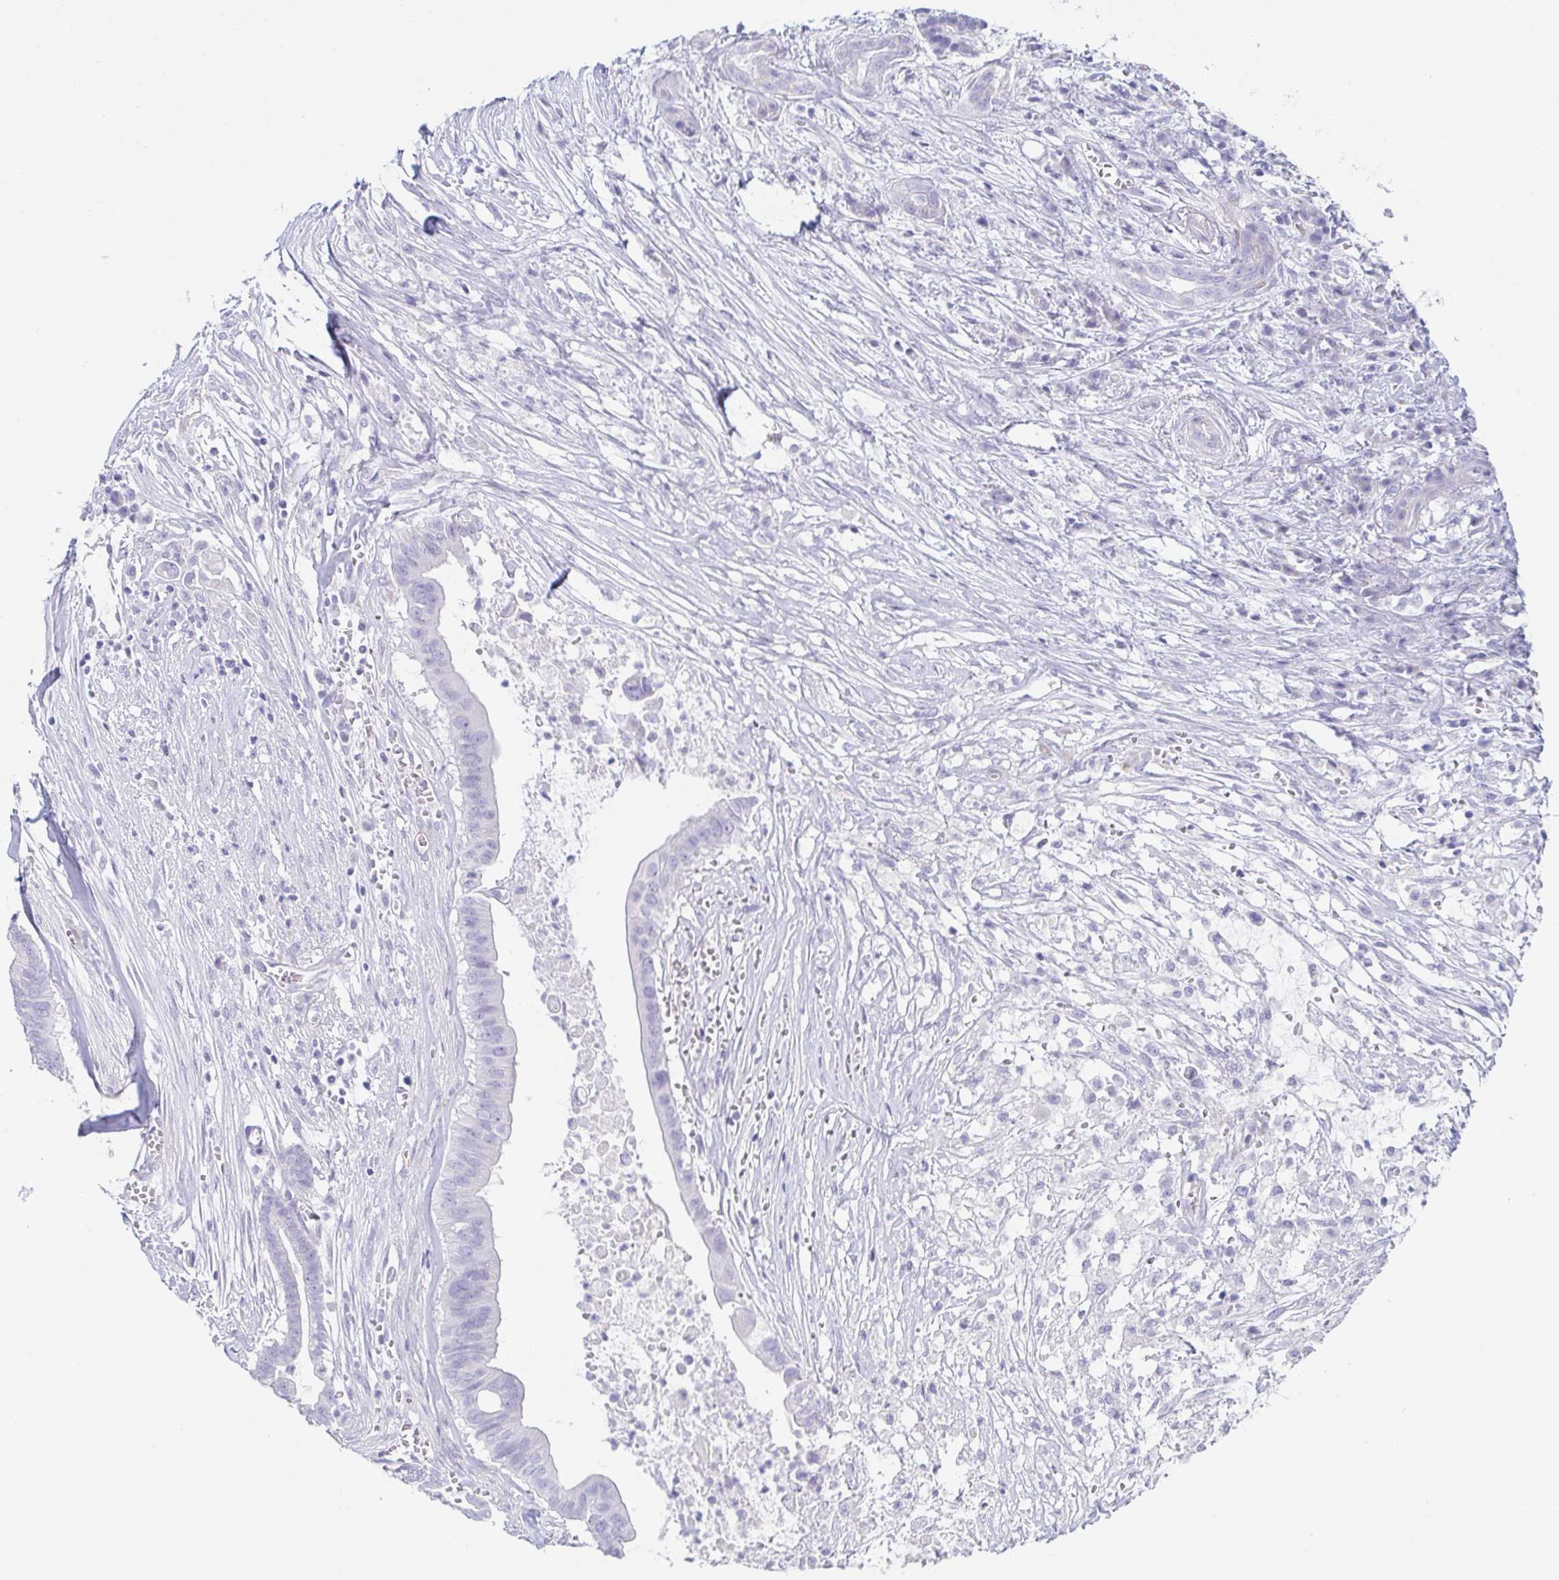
{"staining": {"intensity": "negative", "quantity": "none", "location": "none"}, "tissue": "pancreatic cancer", "cell_type": "Tumor cells", "image_type": "cancer", "snomed": [{"axis": "morphology", "description": "Adenocarcinoma, NOS"}, {"axis": "topography", "description": "Pancreas"}], "caption": "An immunohistochemistry (IHC) photomicrograph of pancreatic cancer is shown. There is no staining in tumor cells of pancreatic cancer.", "gene": "PRR27", "patient": {"sex": "male", "age": 61}}